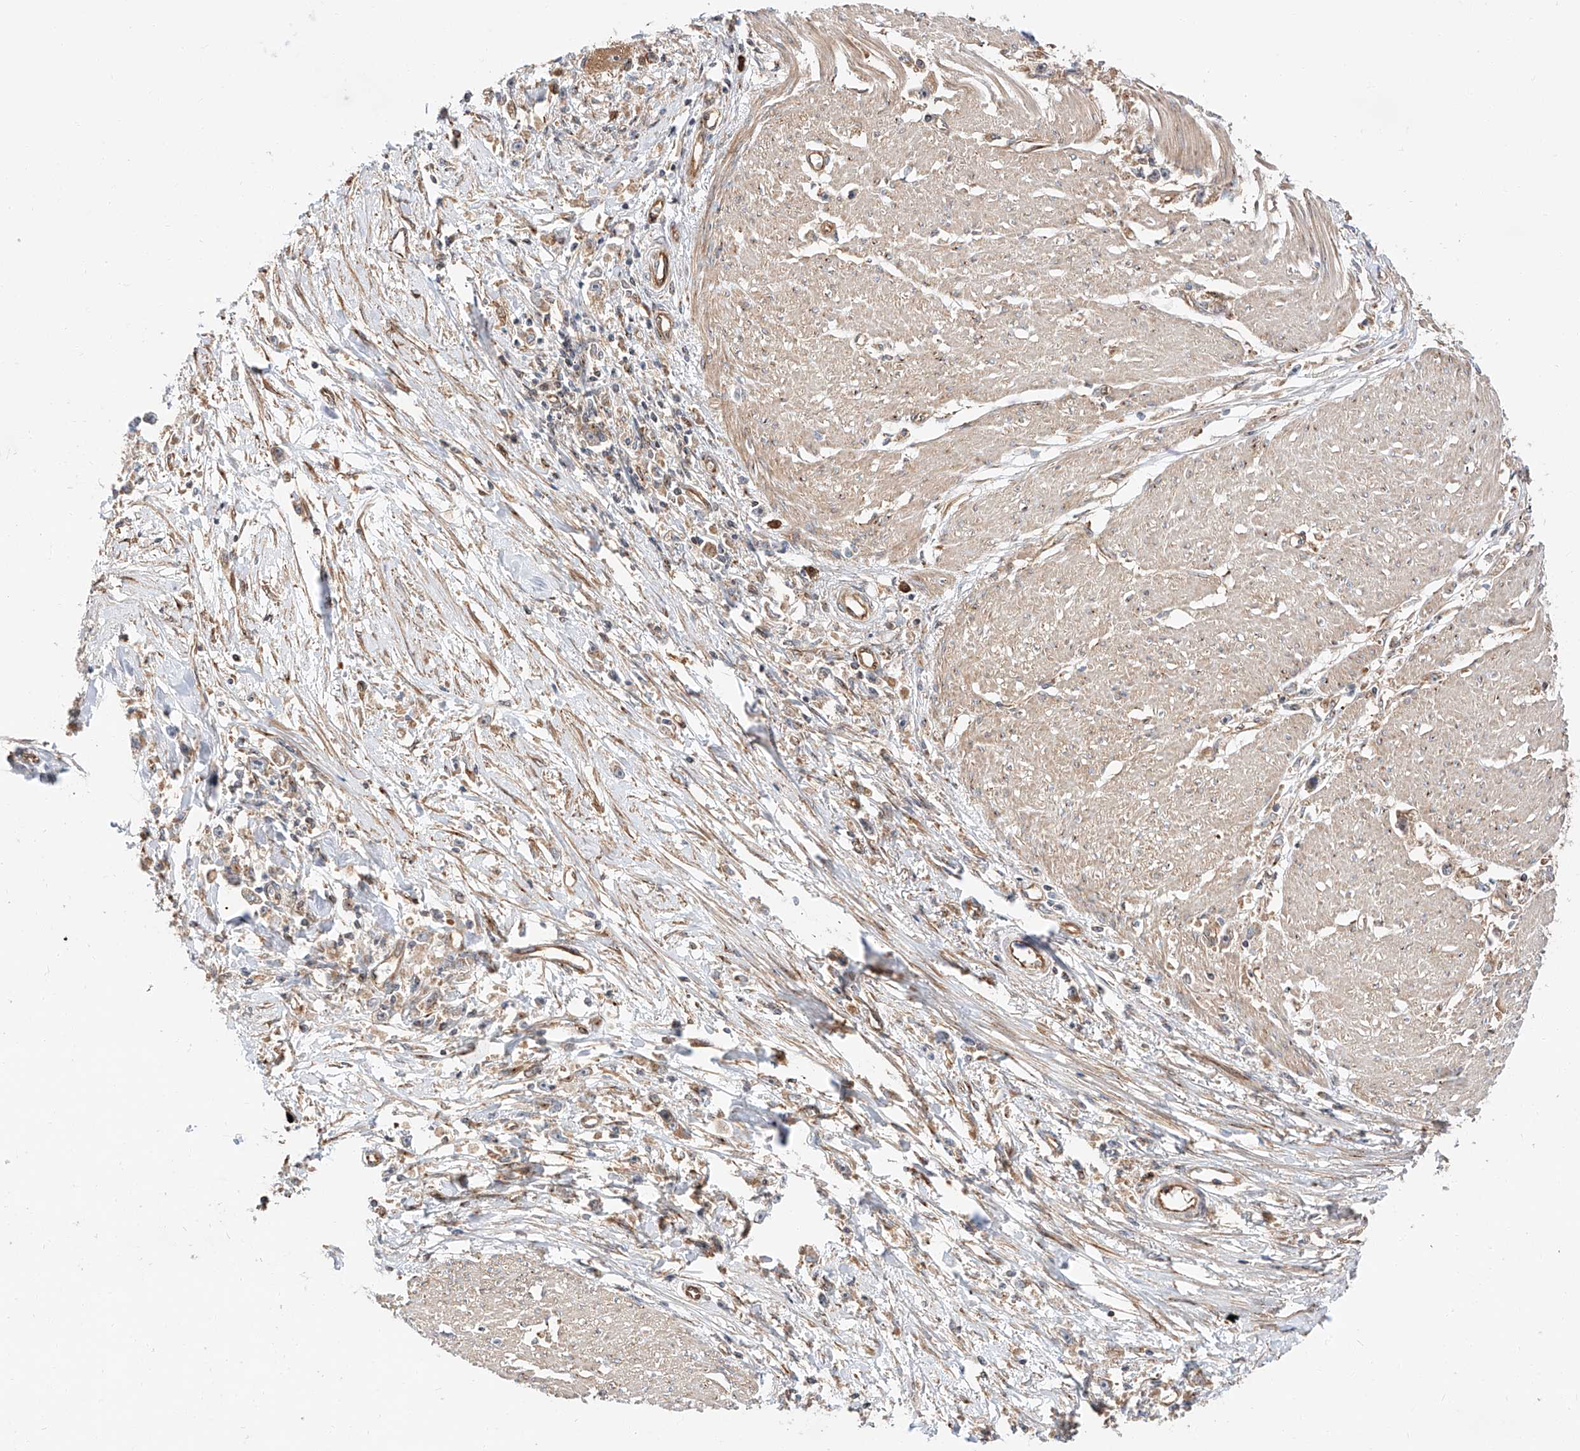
{"staining": {"intensity": "weak", "quantity": "<25%", "location": "cytoplasmic/membranous"}, "tissue": "stomach cancer", "cell_type": "Tumor cells", "image_type": "cancer", "snomed": [{"axis": "morphology", "description": "Adenocarcinoma, NOS"}, {"axis": "topography", "description": "Stomach"}], "caption": "This is an immunohistochemistry (IHC) micrograph of stomach adenocarcinoma. There is no expression in tumor cells.", "gene": "ISCA2", "patient": {"sex": "female", "age": 59}}